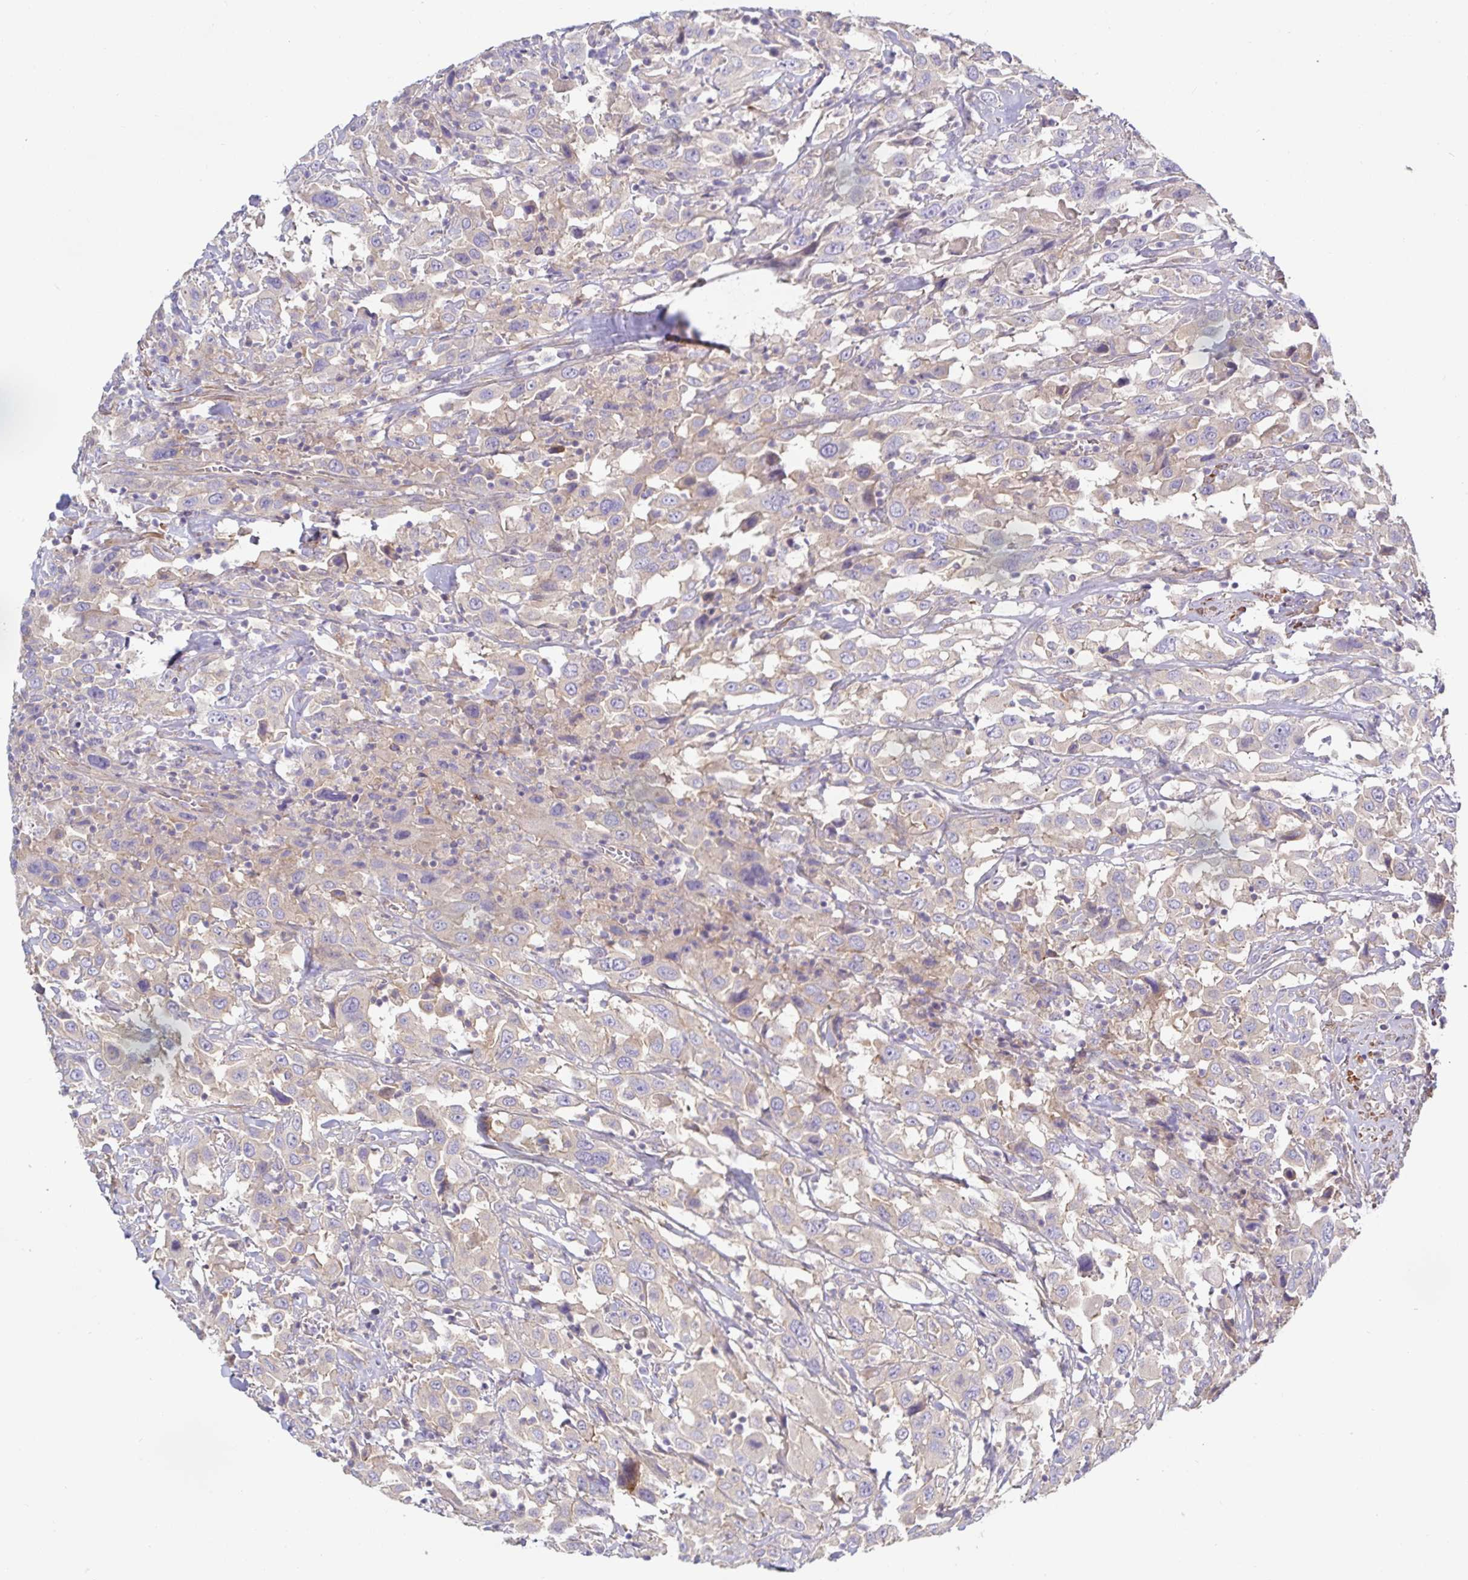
{"staining": {"intensity": "weak", "quantity": "25%-75%", "location": "cytoplasmic/membranous"}, "tissue": "urothelial cancer", "cell_type": "Tumor cells", "image_type": "cancer", "snomed": [{"axis": "morphology", "description": "Urothelial carcinoma, High grade"}, {"axis": "topography", "description": "Urinary bladder"}], "caption": "Immunohistochemical staining of human urothelial carcinoma (high-grade) shows weak cytoplasmic/membranous protein staining in approximately 25%-75% of tumor cells.", "gene": "METTL22", "patient": {"sex": "male", "age": 61}}